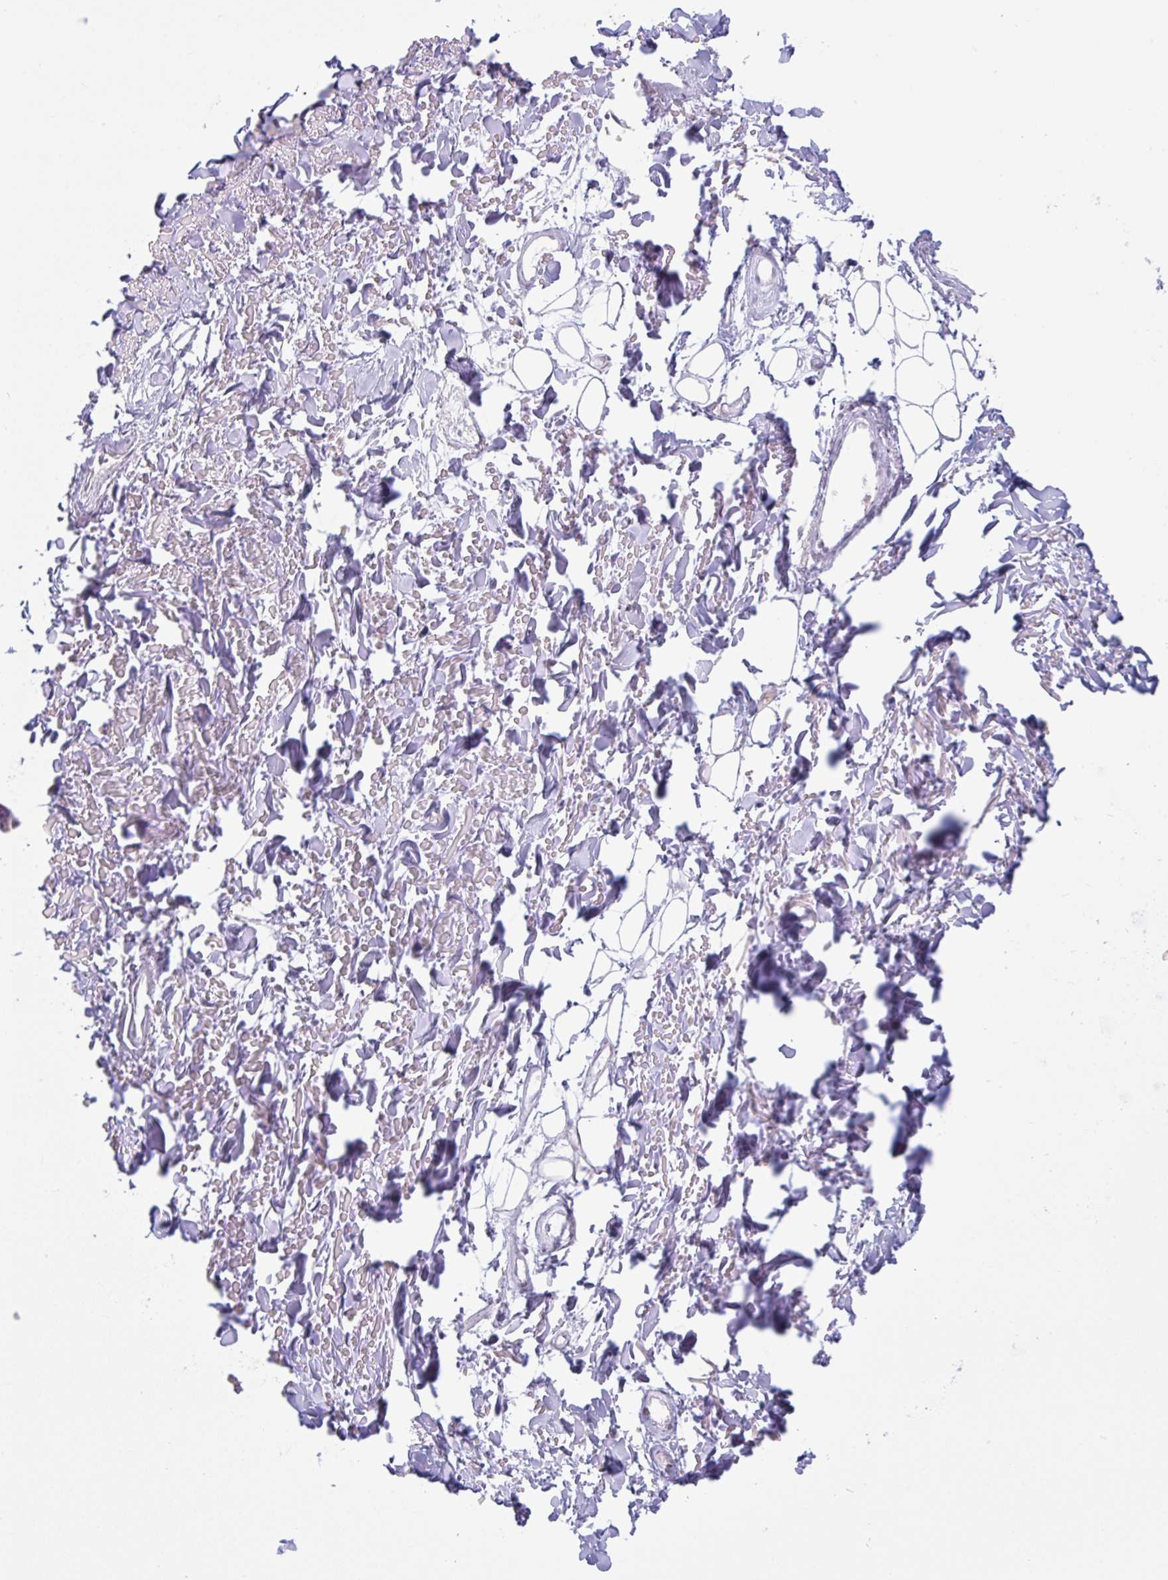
{"staining": {"intensity": "negative", "quantity": "none", "location": "none"}, "tissue": "adipose tissue", "cell_type": "Adipocytes", "image_type": "normal", "snomed": [{"axis": "morphology", "description": "Normal tissue, NOS"}, {"axis": "topography", "description": "Cartilage tissue"}], "caption": "There is no significant staining in adipocytes of adipose tissue. (DAB IHC visualized using brightfield microscopy, high magnification).", "gene": "TAF1D", "patient": {"sex": "male", "age": 57}}